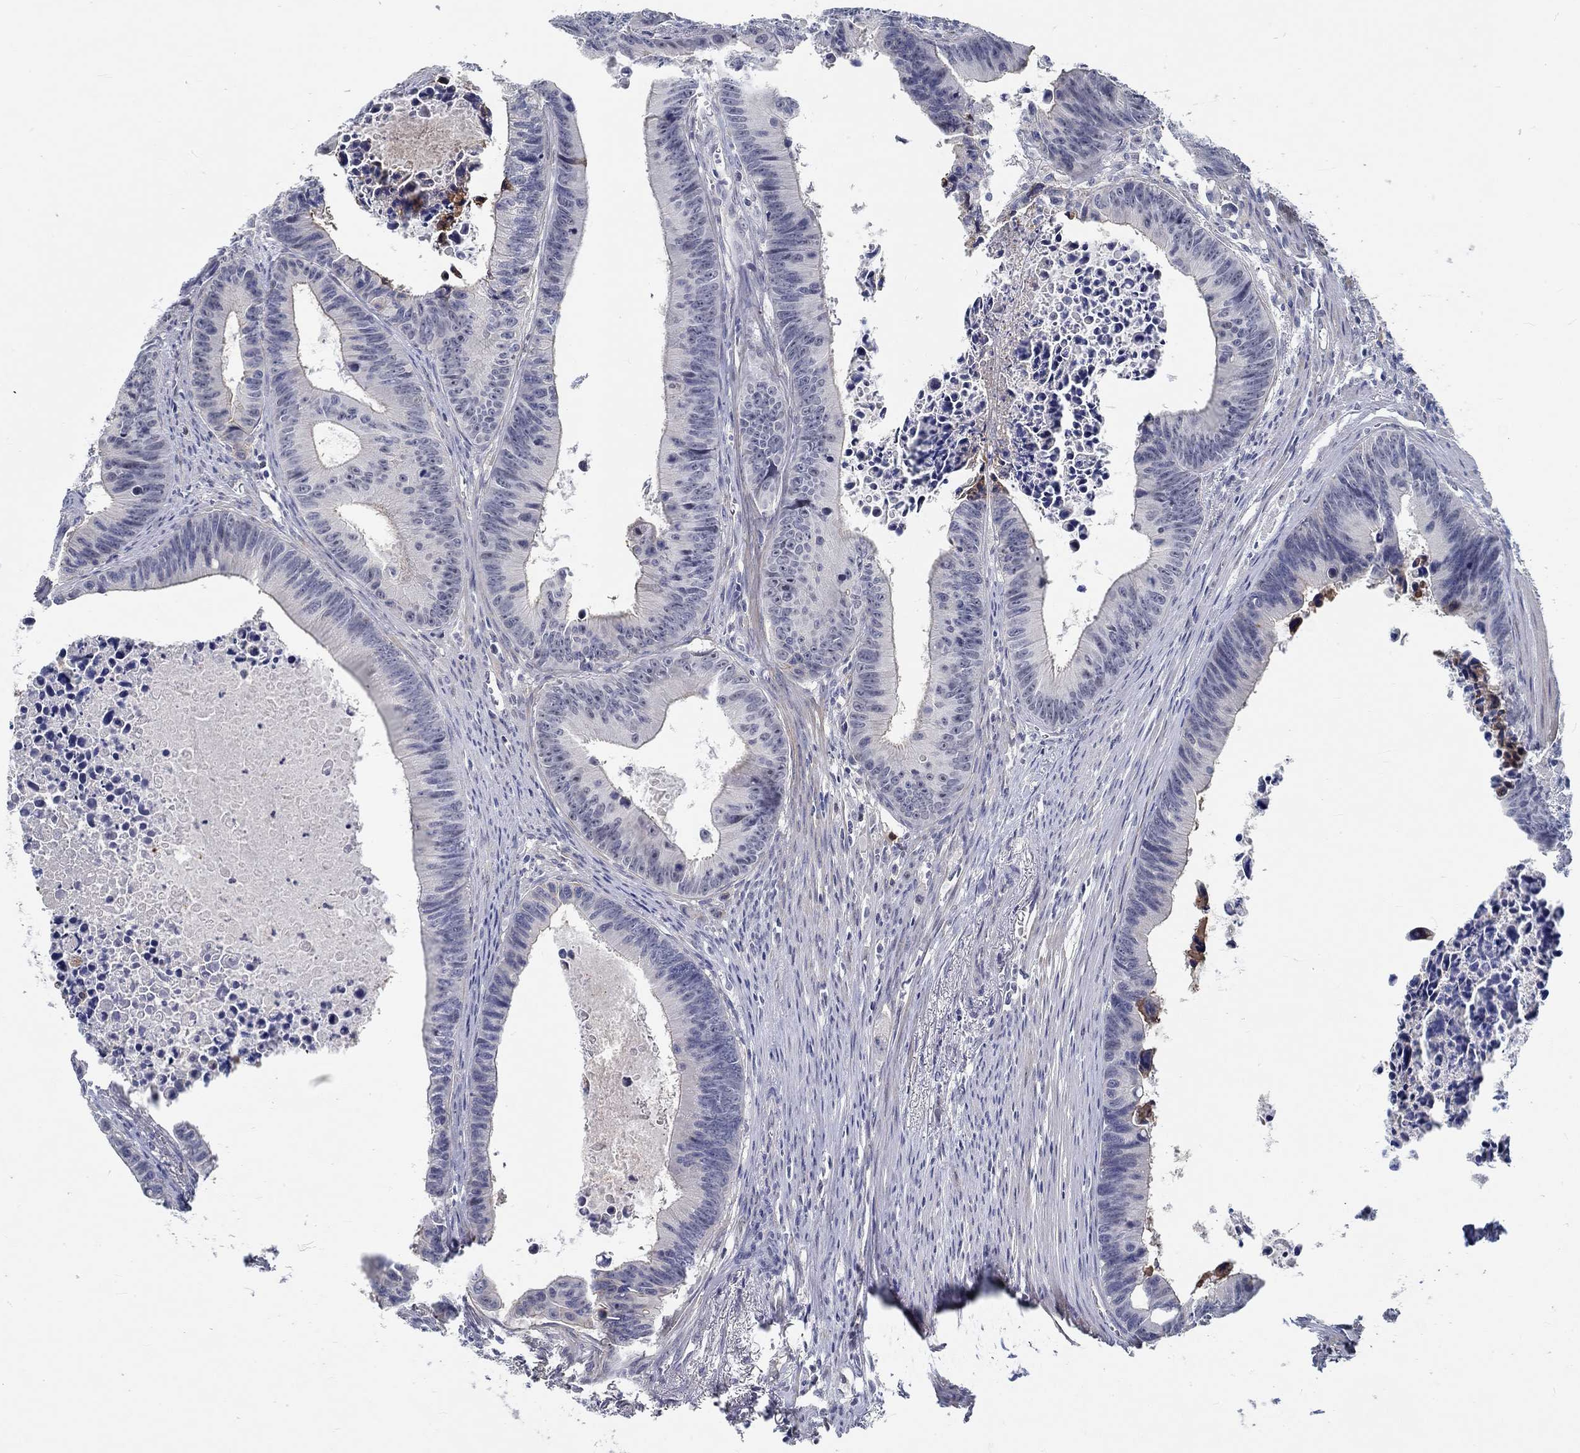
{"staining": {"intensity": "negative", "quantity": "none", "location": "none"}, "tissue": "colorectal cancer", "cell_type": "Tumor cells", "image_type": "cancer", "snomed": [{"axis": "morphology", "description": "Adenocarcinoma, NOS"}, {"axis": "topography", "description": "Colon"}], "caption": "A photomicrograph of colorectal adenocarcinoma stained for a protein shows no brown staining in tumor cells.", "gene": "MYBPC1", "patient": {"sex": "female", "age": 87}}